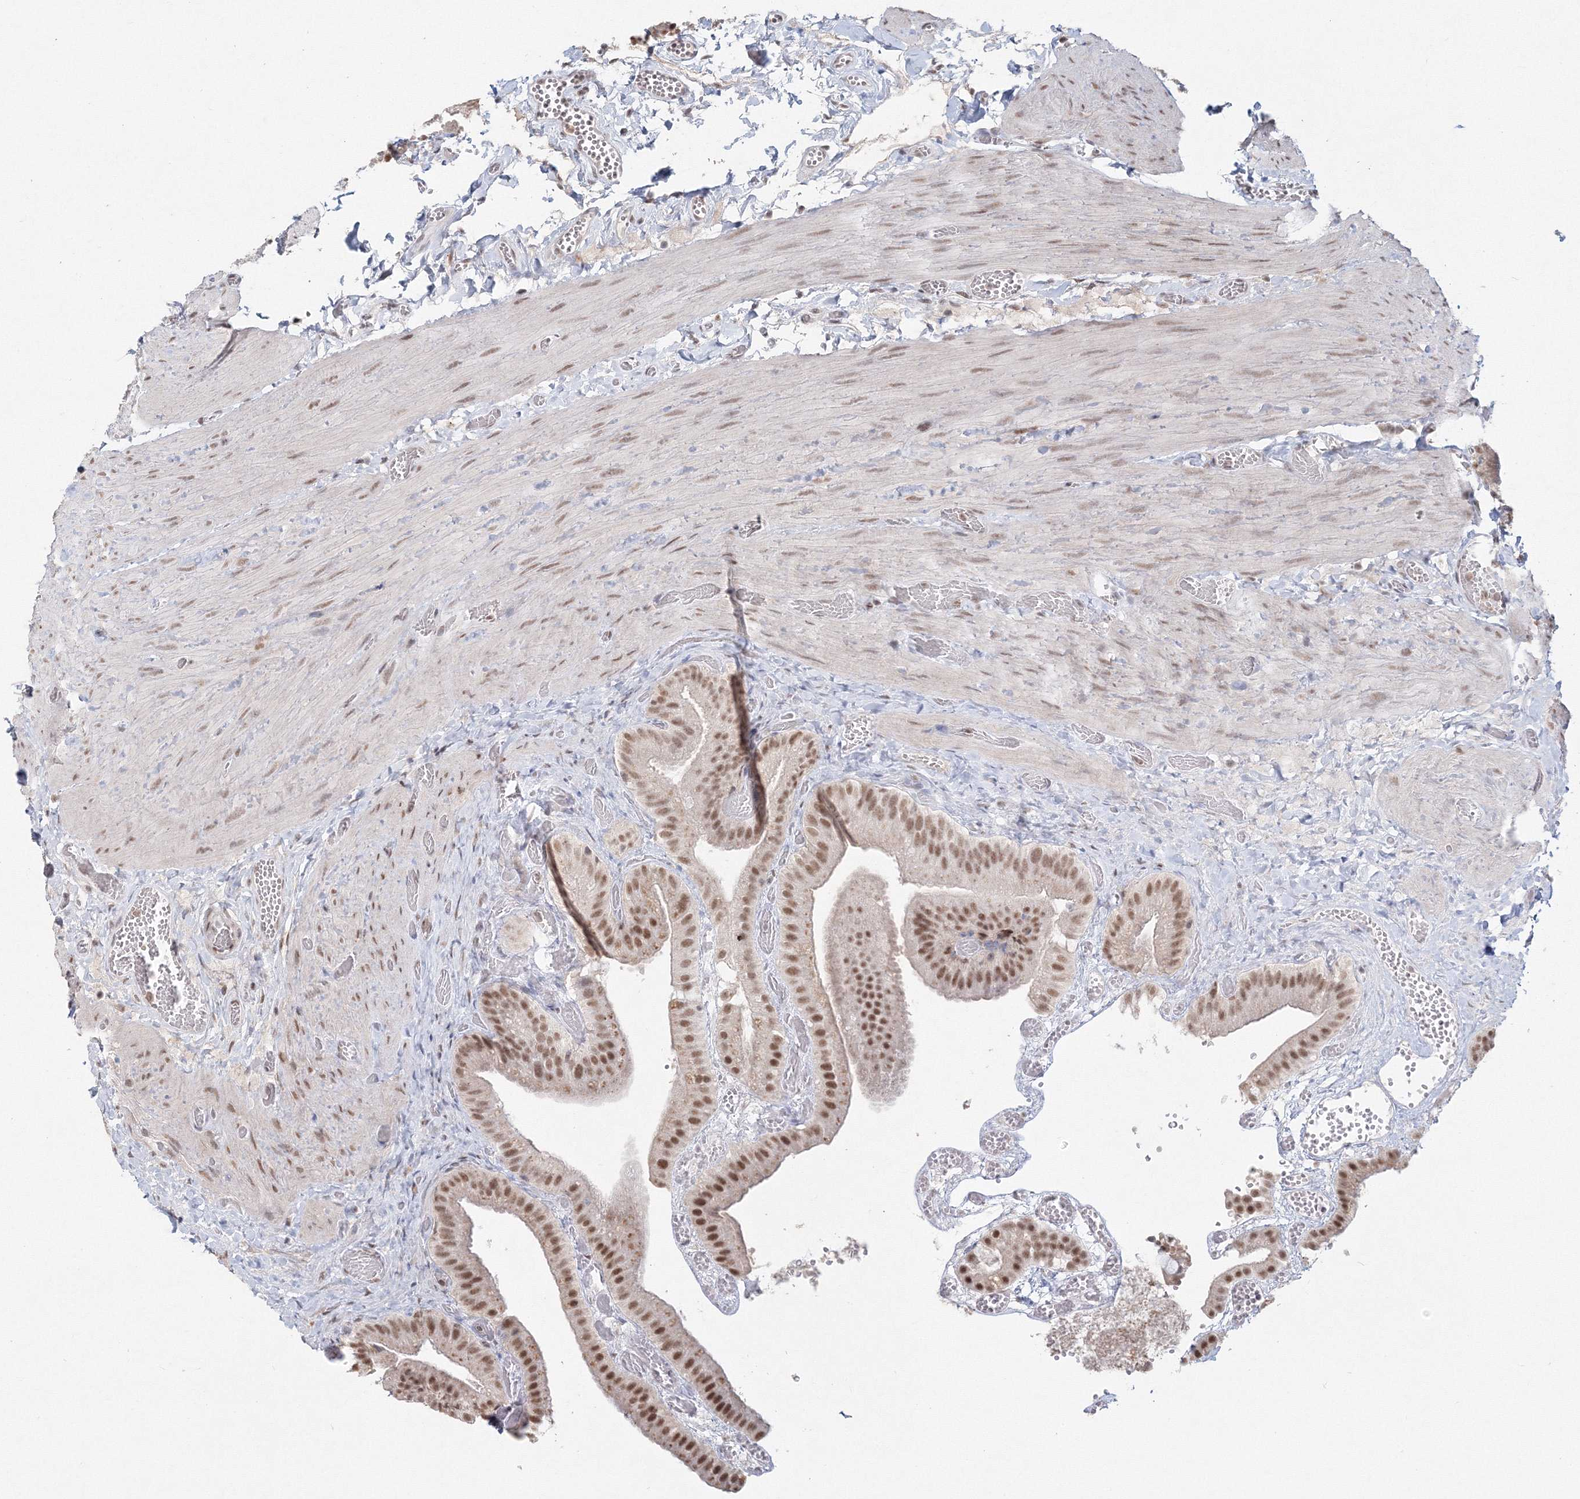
{"staining": {"intensity": "moderate", "quantity": ">75%", "location": "nuclear"}, "tissue": "gallbladder", "cell_type": "Glandular cells", "image_type": "normal", "snomed": [{"axis": "morphology", "description": "Normal tissue, NOS"}, {"axis": "topography", "description": "Gallbladder"}], "caption": "High-power microscopy captured an immunohistochemistry (IHC) photomicrograph of benign gallbladder, revealing moderate nuclear expression in about >75% of glandular cells.", "gene": "IWS1", "patient": {"sex": "female", "age": 64}}